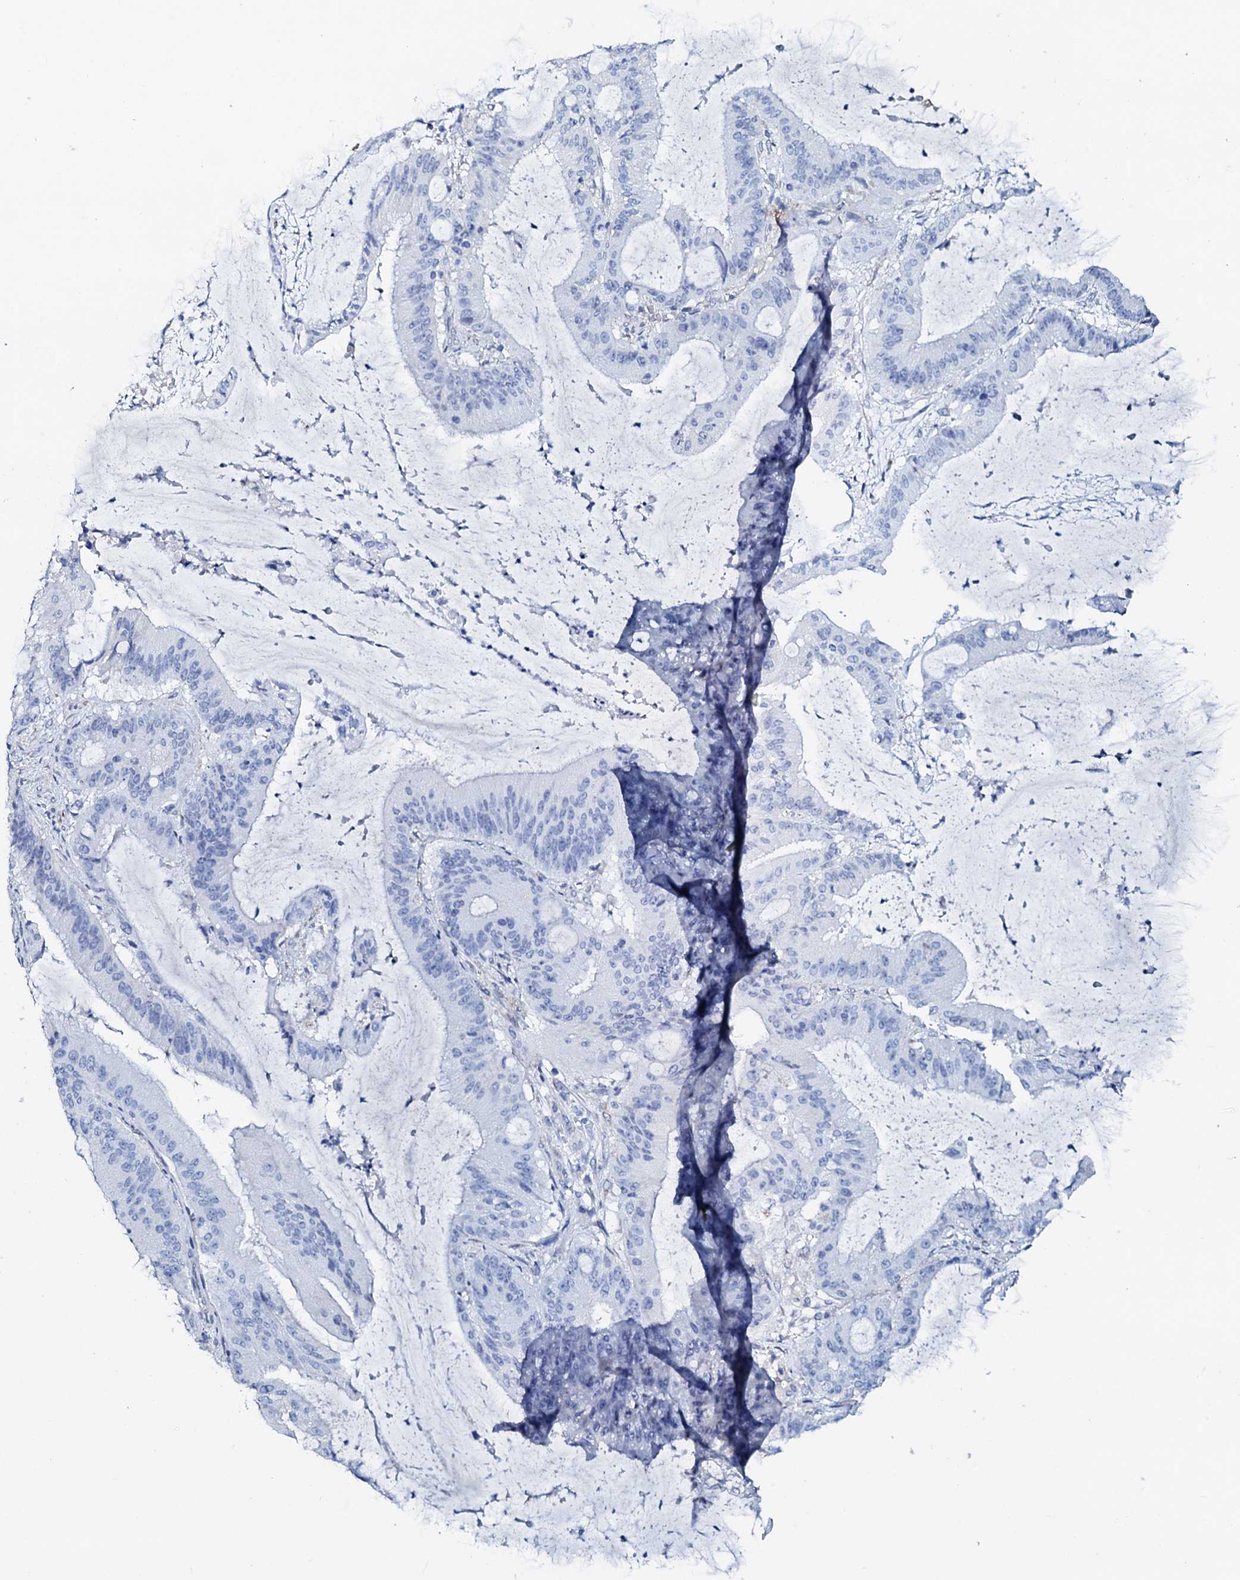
{"staining": {"intensity": "negative", "quantity": "none", "location": "none"}, "tissue": "liver cancer", "cell_type": "Tumor cells", "image_type": "cancer", "snomed": [{"axis": "morphology", "description": "Normal tissue, NOS"}, {"axis": "morphology", "description": "Cholangiocarcinoma"}, {"axis": "topography", "description": "Liver"}, {"axis": "topography", "description": "Peripheral nerve tissue"}], "caption": "Immunohistochemistry (IHC) photomicrograph of neoplastic tissue: human liver cancer (cholangiocarcinoma) stained with DAB demonstrates no significant protein positivity in tumor cells.", "gene": "AMER2", "patient": {"sex": "female", "age": 73}}